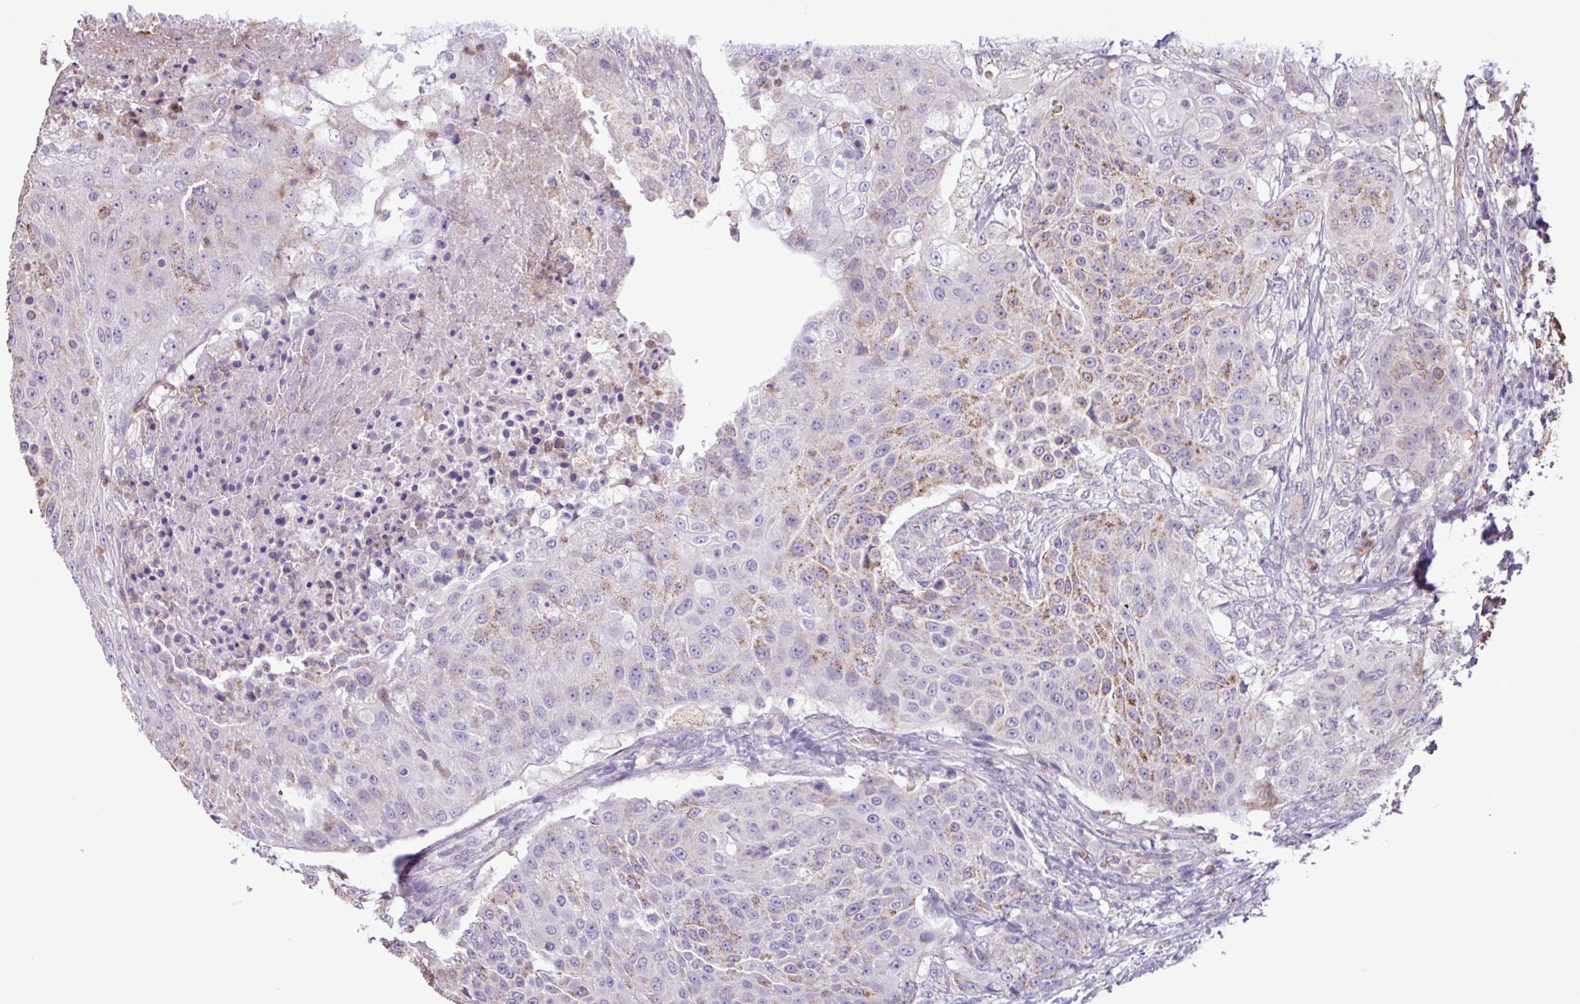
{"staining": {"intensity": "negative", "quantity": "none", "location": "none"}, "tissue": "urothelial cancer", "cell_type": "Tumor cells", "image_type": "cancer", "snomed": [{"axis": "morphology", "description": "Urothelial carcinoma, High grade"}, {"axis": "topography", "description": "Urinary bladder"}], "caption": "A histopathology image of human urothelial carcinoma (high-grade) is negative for staining in tumor cells.", "gene": "CHST11", "patient": {"sex": "female", "age": 63}}